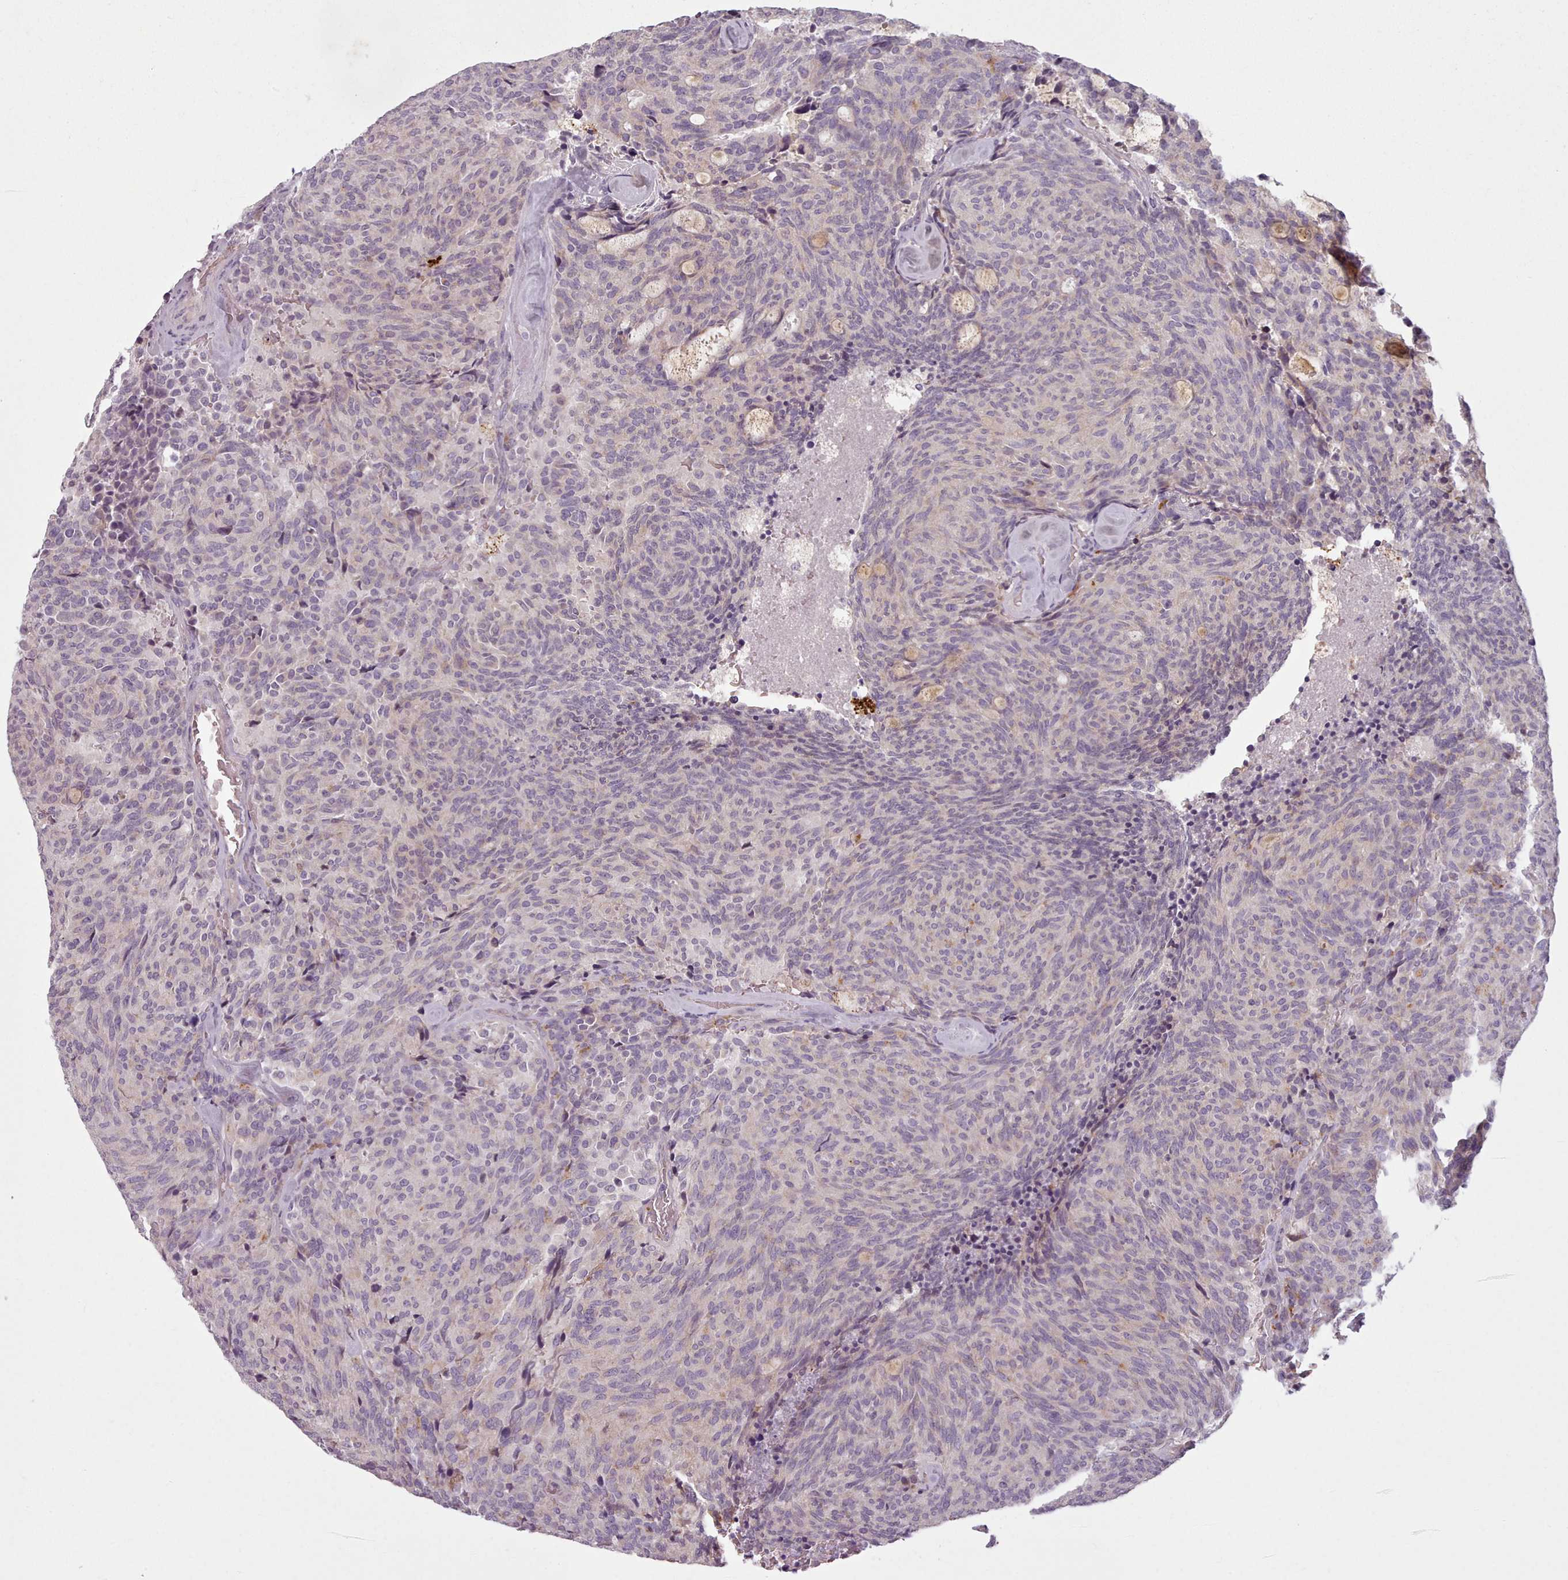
{"staining": {"intensity": "negative", "quantity": "none", "location": "none"}, "tissue": "carcinoid", "cell_type": "Tumor cells", "image_type": "cancer", "snomed": [{"axis": "morphology", "description": "Carcinoid, malignant, NOS"}, {"axis": "topography", "description": "Pancreas"}], "caption": "Immunohistochemistry (IHC) image of human malignant carcinoid stained for a protein (brown), which exhibits no positivity in tumor cells. (IHC, brightfield microscopy, high magnification).", "gene": "LAPTM5", "patient": {"sex": "female", "age": 54}}